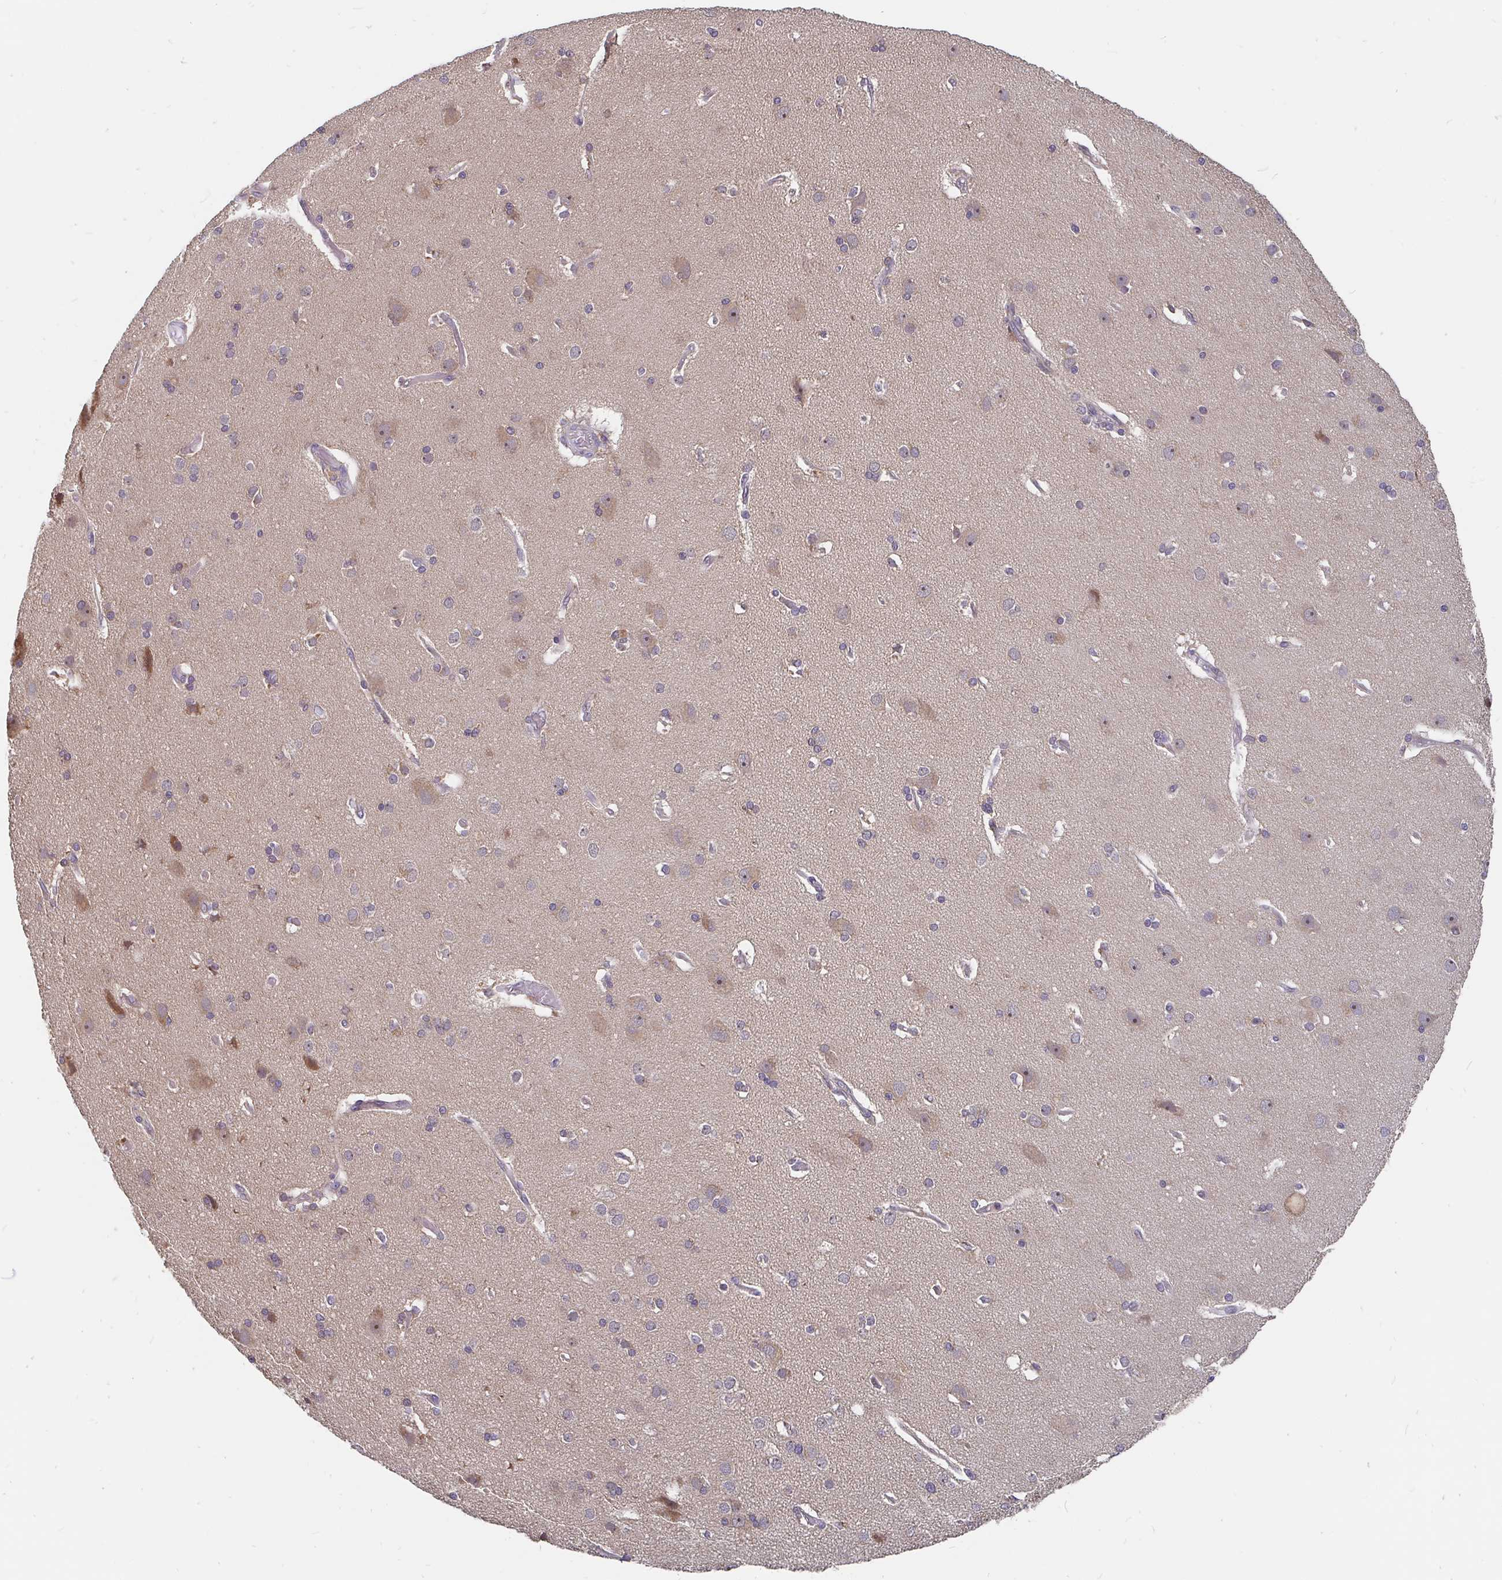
{"staining": {"intensity": "negative", "quantity": "none", "location": "none"}, "tissue": "cerebral cortex", "cell_type": "Endothelial cells", "image_type": "normal", "snomed": [{"axis": "morphology", "description": "Normal tissue, NOS"}, {"axis": "morphology", "description": "Glioma, malignant, High grade"}, {"axis": "topography", "description": "Cerebral cortex"}], "caption": "IHC micrograph of benign human cerebral cortex stained for a protein (brown), which displays no staining in endothelial cells. Brightfield microscopy of immunohistochemistry (IHC) stained with DAB (brown) and hematoxylin (blue), captured at high magnification.", "gene": "PDF", "patient": {"sex": "male", "age": 71}}